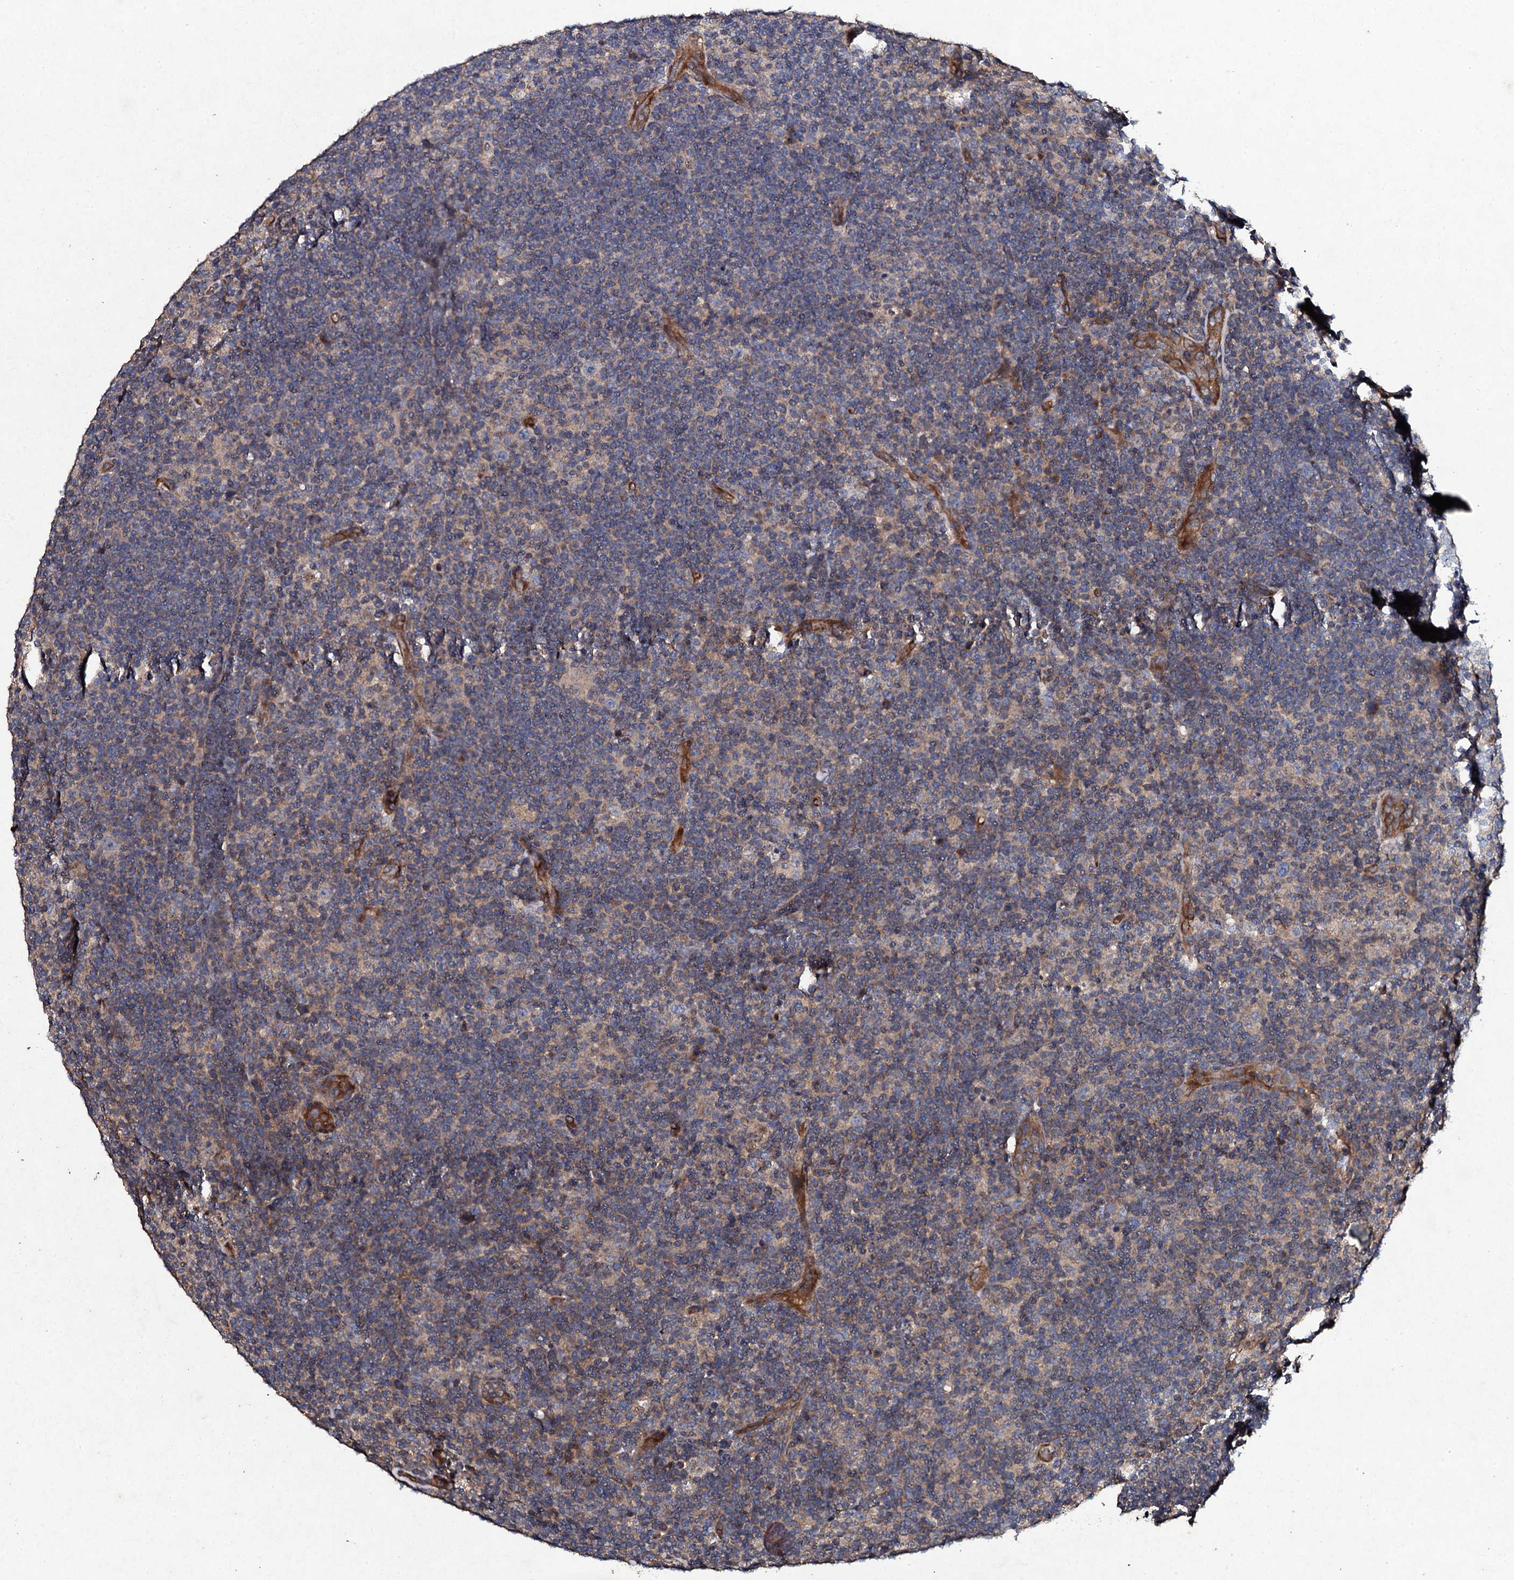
{"staining": {"intensity": "weak", "quantity": "25%-75%", "location": "cytoplasmic/membranous"}, "tissue": "lymphoma", "cell_type": "Tumor cells", "image_type": "cancer", "snomed": [{"axis": "morphology", "description": "Hodgkin's disease, NOS"}, {"axis": "topography", "description": "Lymph node"}], "caption": "A brown stain labels weak cytoplasmic/membranous expression of a protein in human Hodgkin's disease tumor cells. (DAB (3,3'-diaminobenzidine) = brown stain, brightfield microscopy at high magnification).", "gene": "MOCOS", "patient": {"sex": "female", "age": 57}}